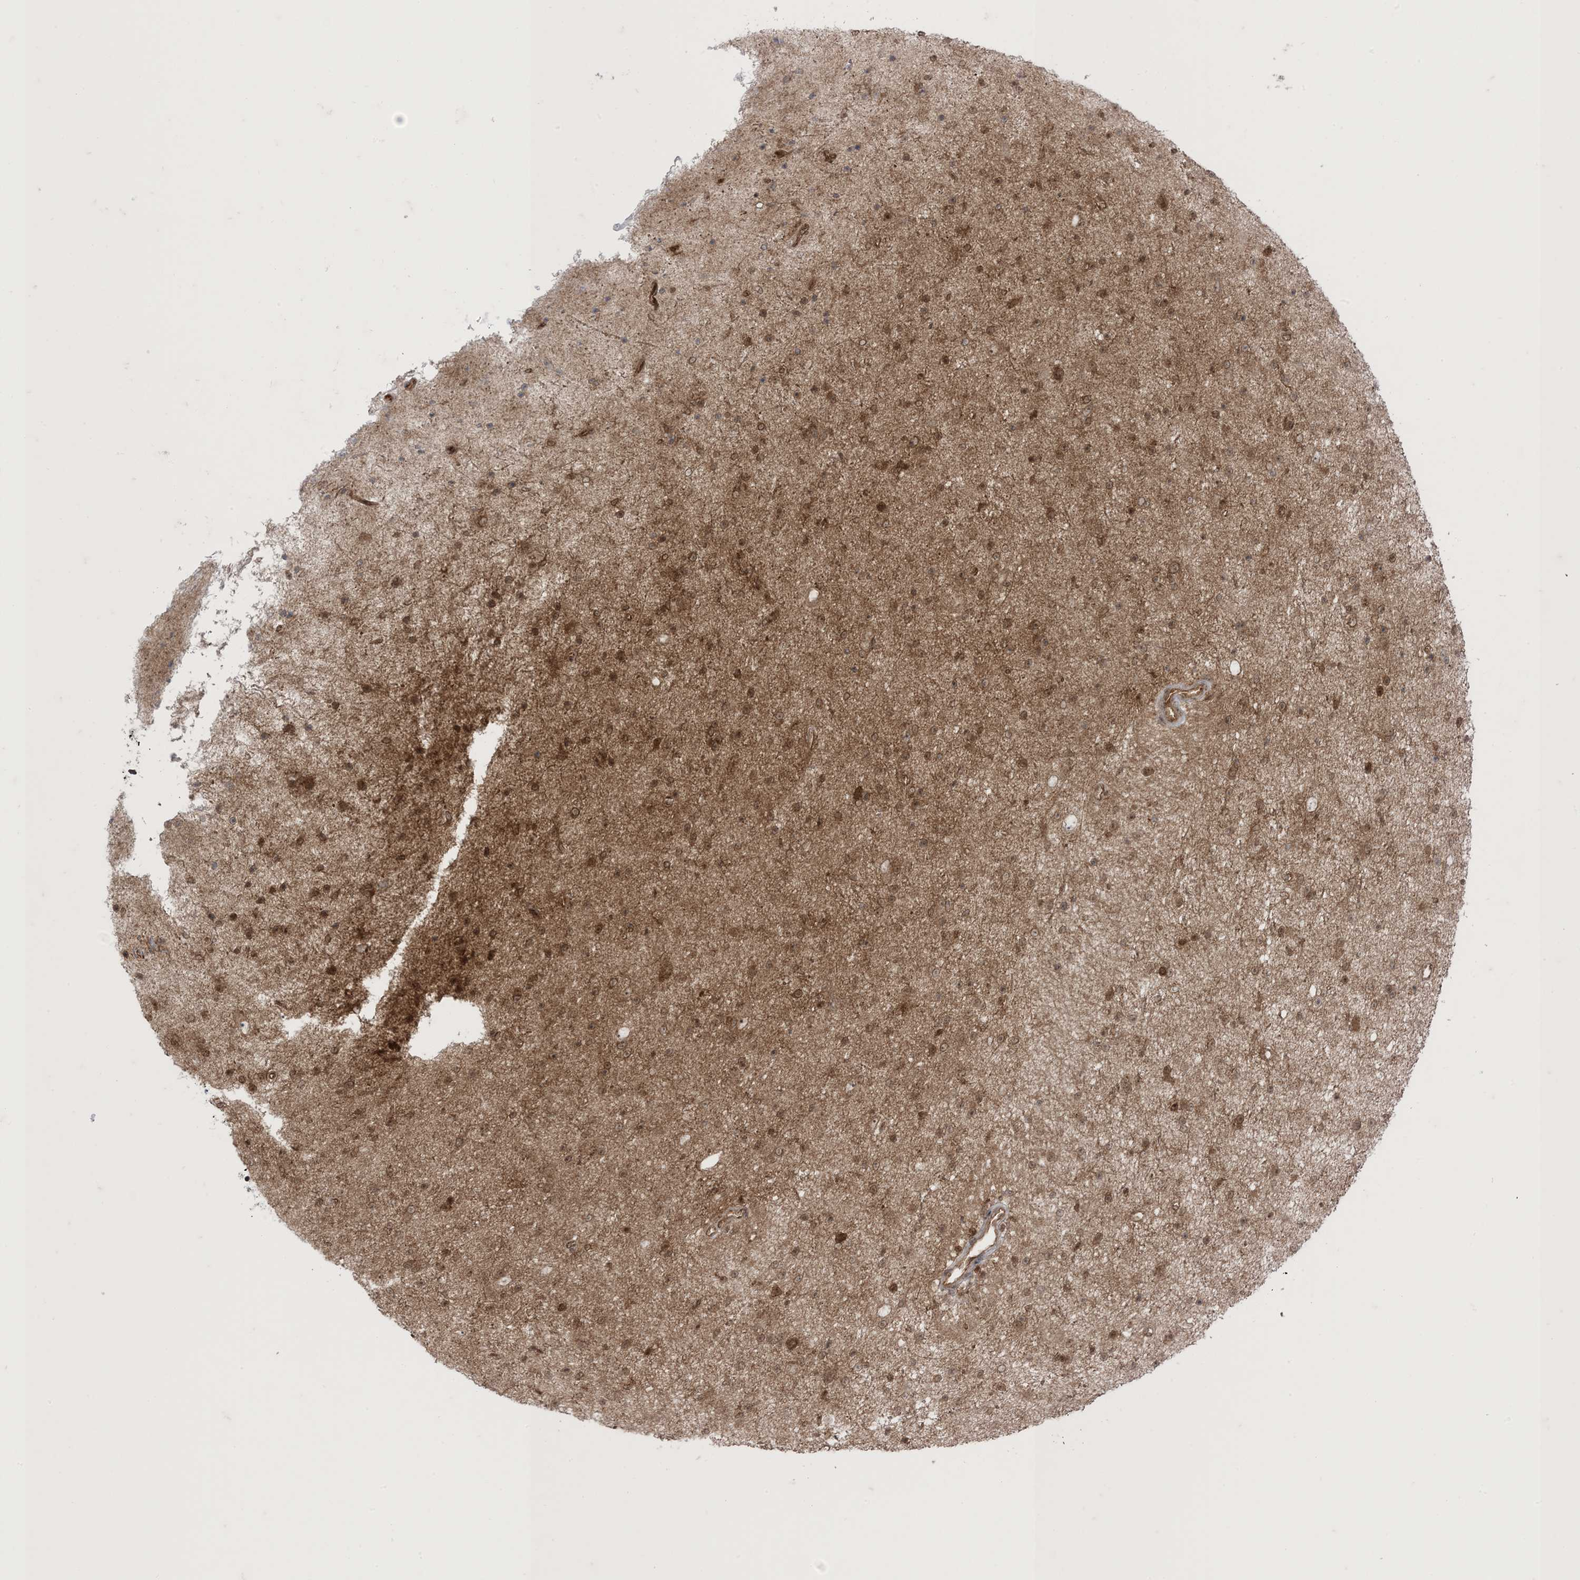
{"staining": {"intensity": "moderate", "quantity": ">75%", "location": "cytoplasmic/membranous,nuclear"}, "tissue": "glioma", "cell_type": "Tumor cells", "image_type": "cancer", "snomed": [{"axis": "morphology", "description": "Glioma, malignant, Low grade"}, {"axis": "topography", "description": "Cerebral cortex"}], "caption": "A brown stain shows moderate cytoplasmic/membranous and nuclear expression of a protein in glioma tumor cells.", "gene": "PTPA", "patient": {"sex": "female", "age": 39}}